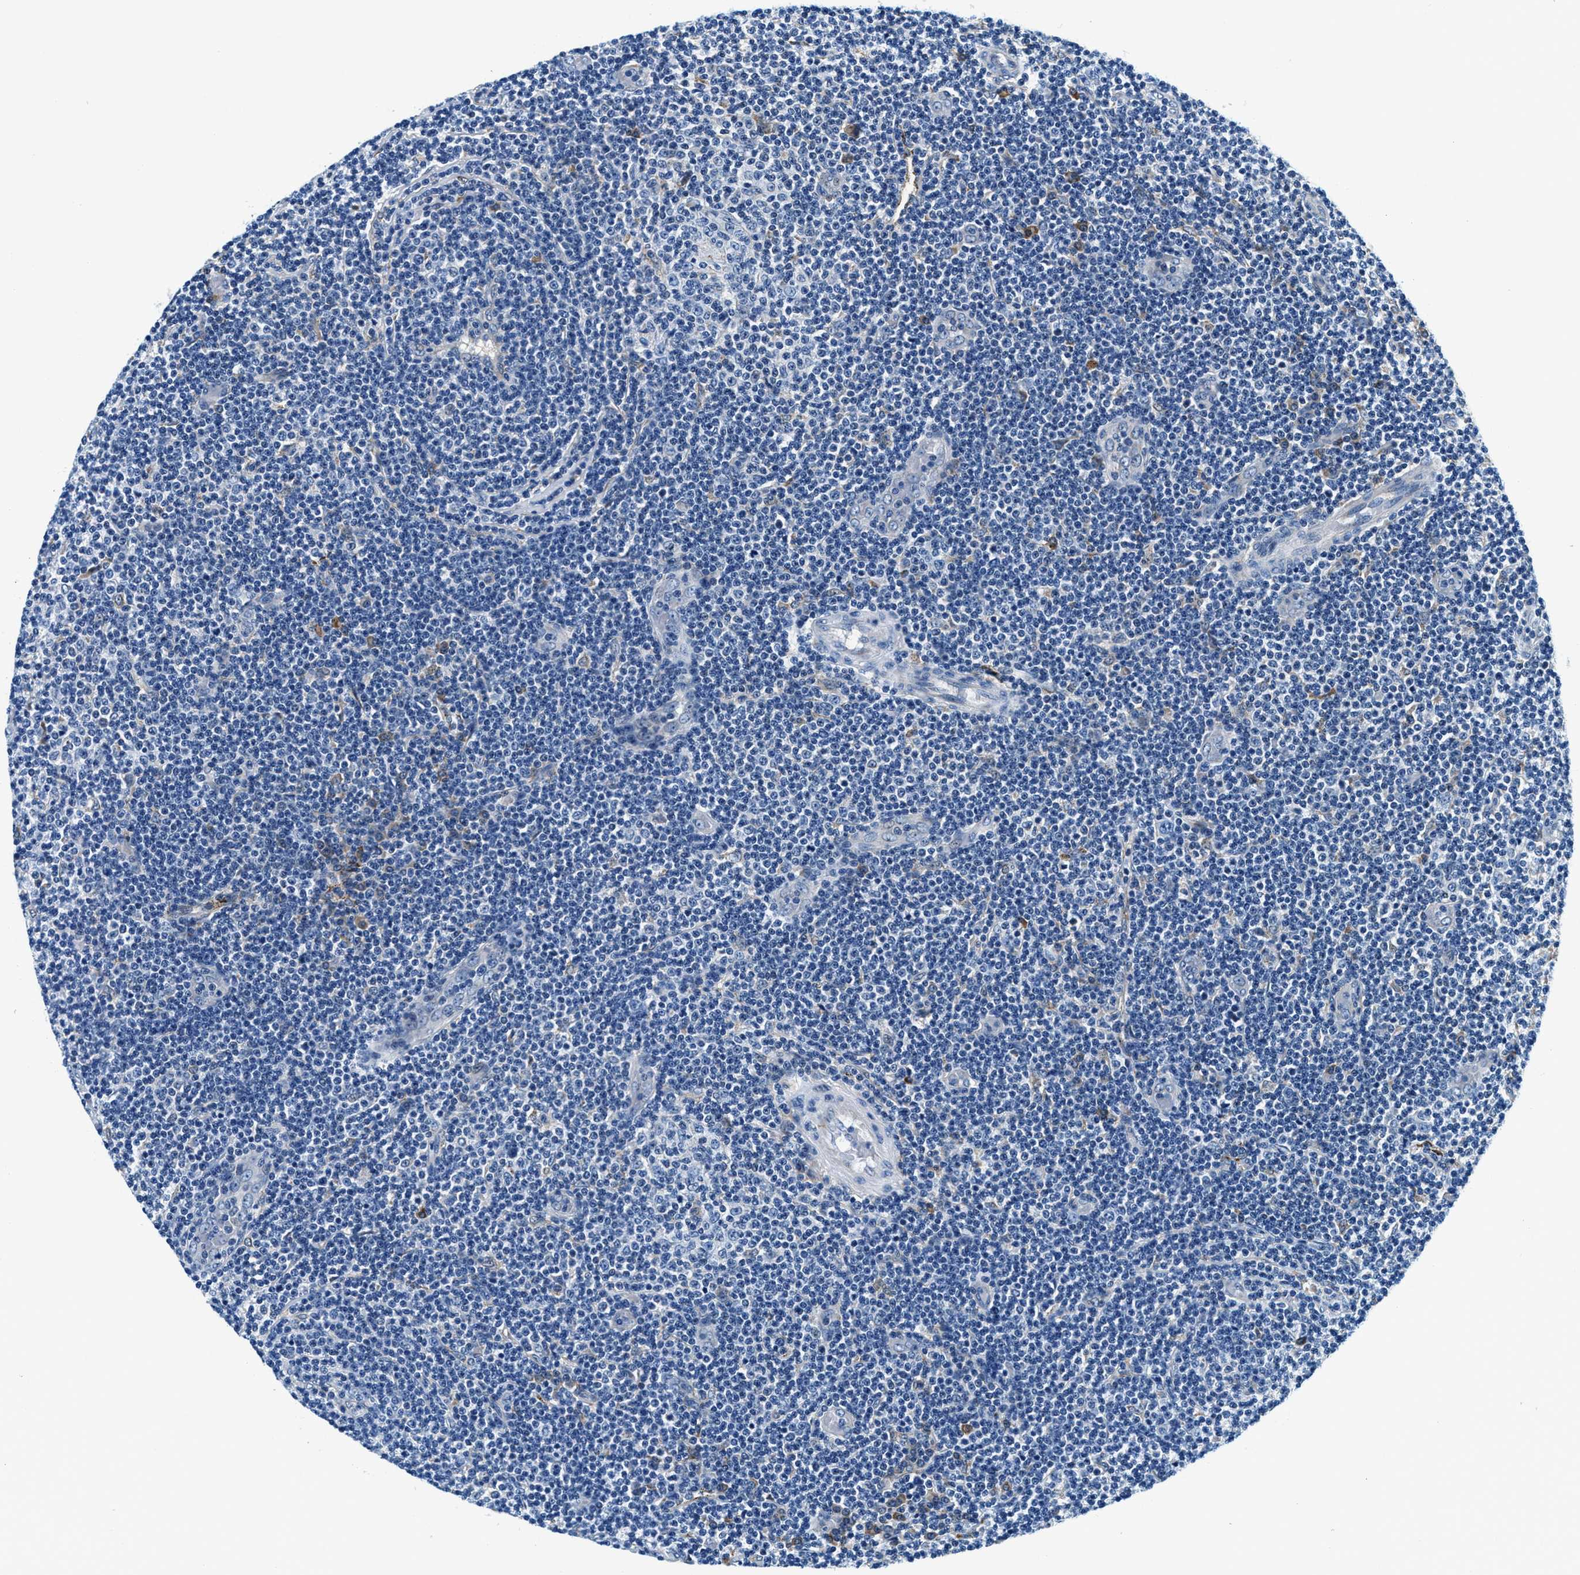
{"staining": {"intensity": "negative", "quantity": "none", "location": "none"}, "tissue": "lymphoma", "cell_type": "Tumor cells", "image_type": "cancer", "snomed": [{"axis": "morphology", "description": "Malignant lymphoma, non-Hodgkin's type, Low grade"}, {"axis": "topography", "description": "Lymph node"}], "caption": "Tumor cells show no significant positivity in low-grade malignant lymphoma, non-Hodgkin's type.", "gene": "SLFN11", "patient": {"sex": "male", "age": 83}}